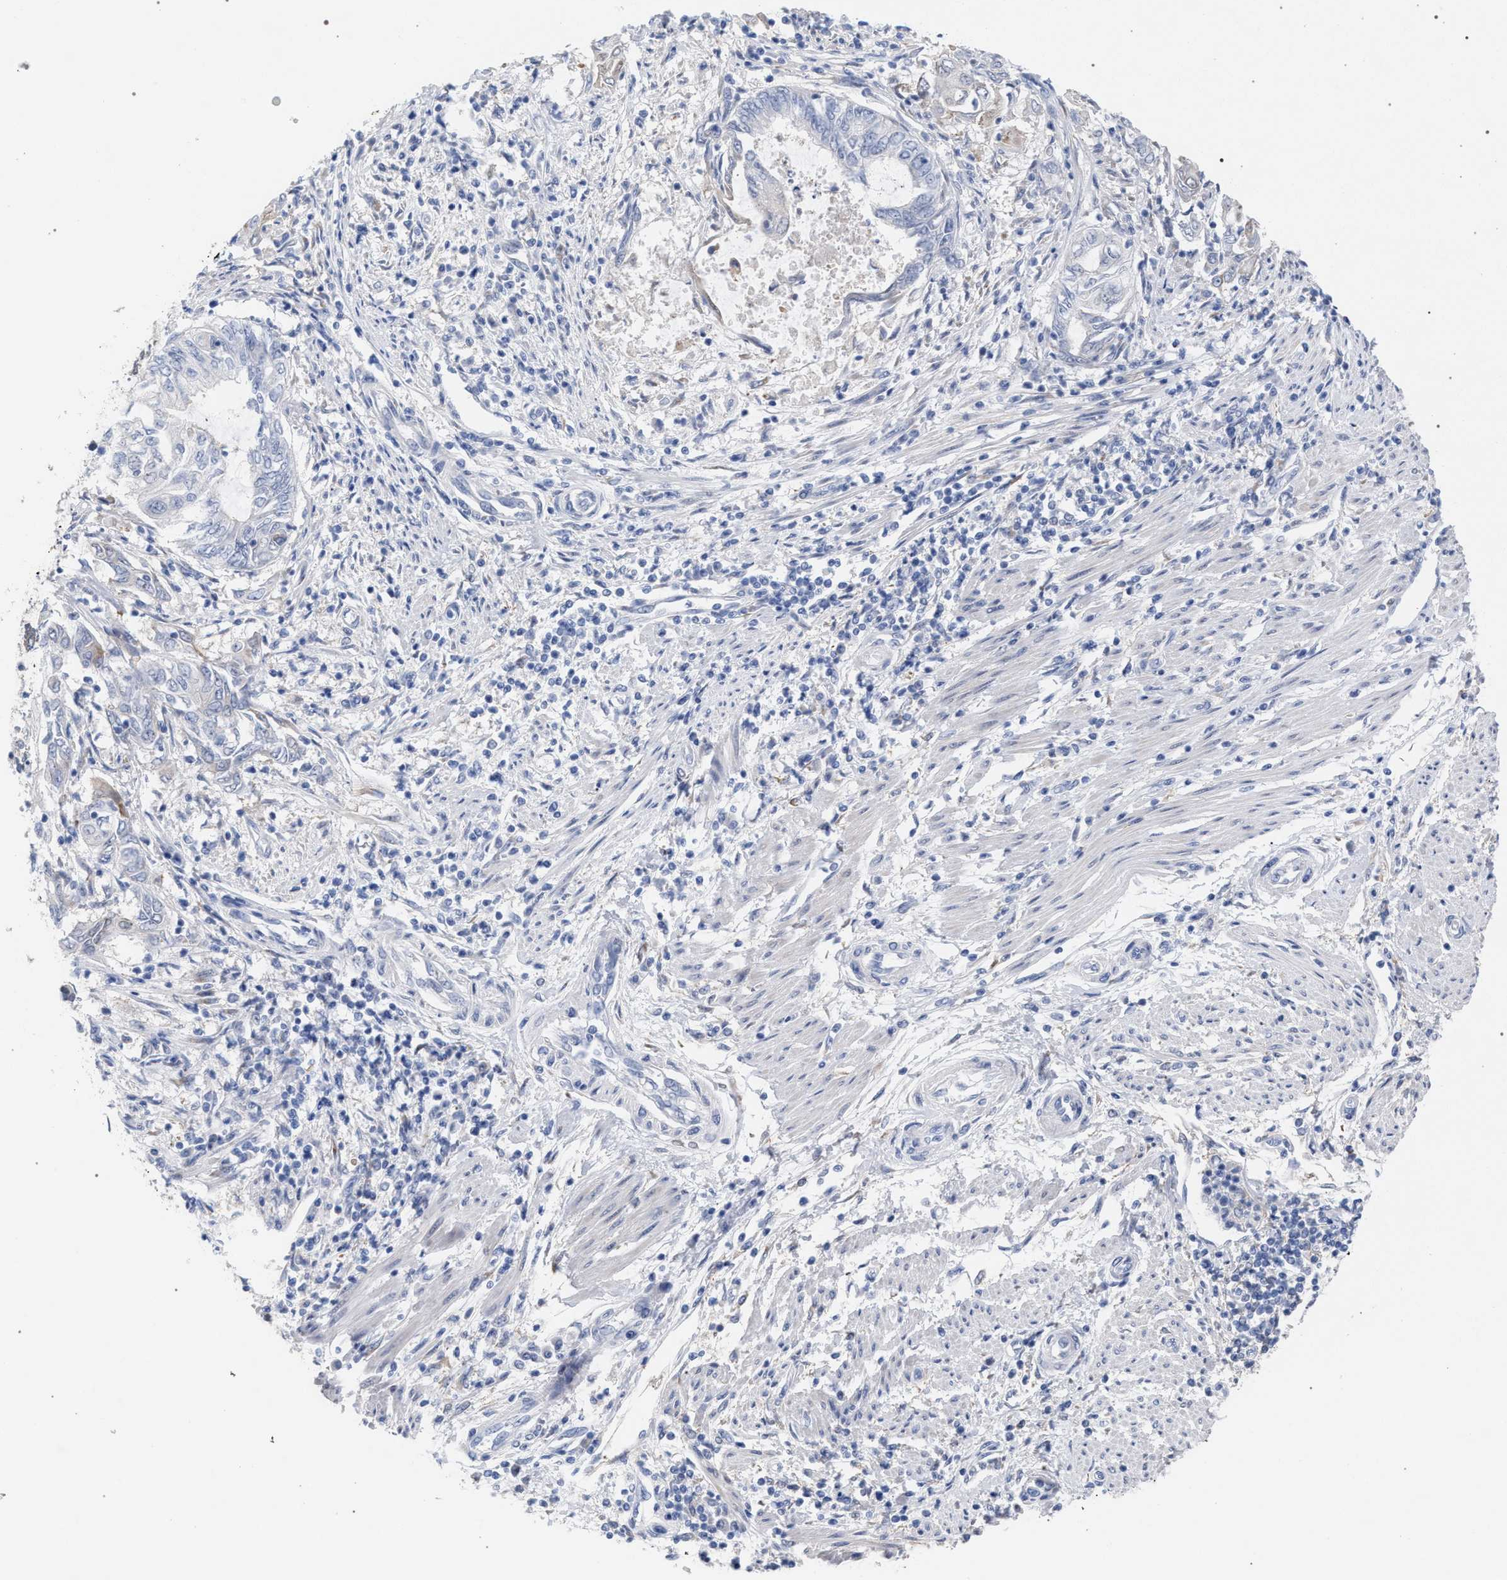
{"staining": {"intensity": "negative", "quantity": "none", "location": "none"}, "tissue": "endometrial cancer", "cell_type": "Tumor cells", "image_type": "cancer", "snomed": [{"axis": "morphology", "description": "Adenocarcinoma, NOS"}, {"axis": "topography", "description": "Uterus"}, {"axis": "topography", "description": "Endometrium"}], "caption": "Histopathology image shows no protein expression in tumor cells of endometrial cancer (adenocarcinoma) tissue.", "gene": "FHOD3", "patient": {"sex": "female", "age": 70}}